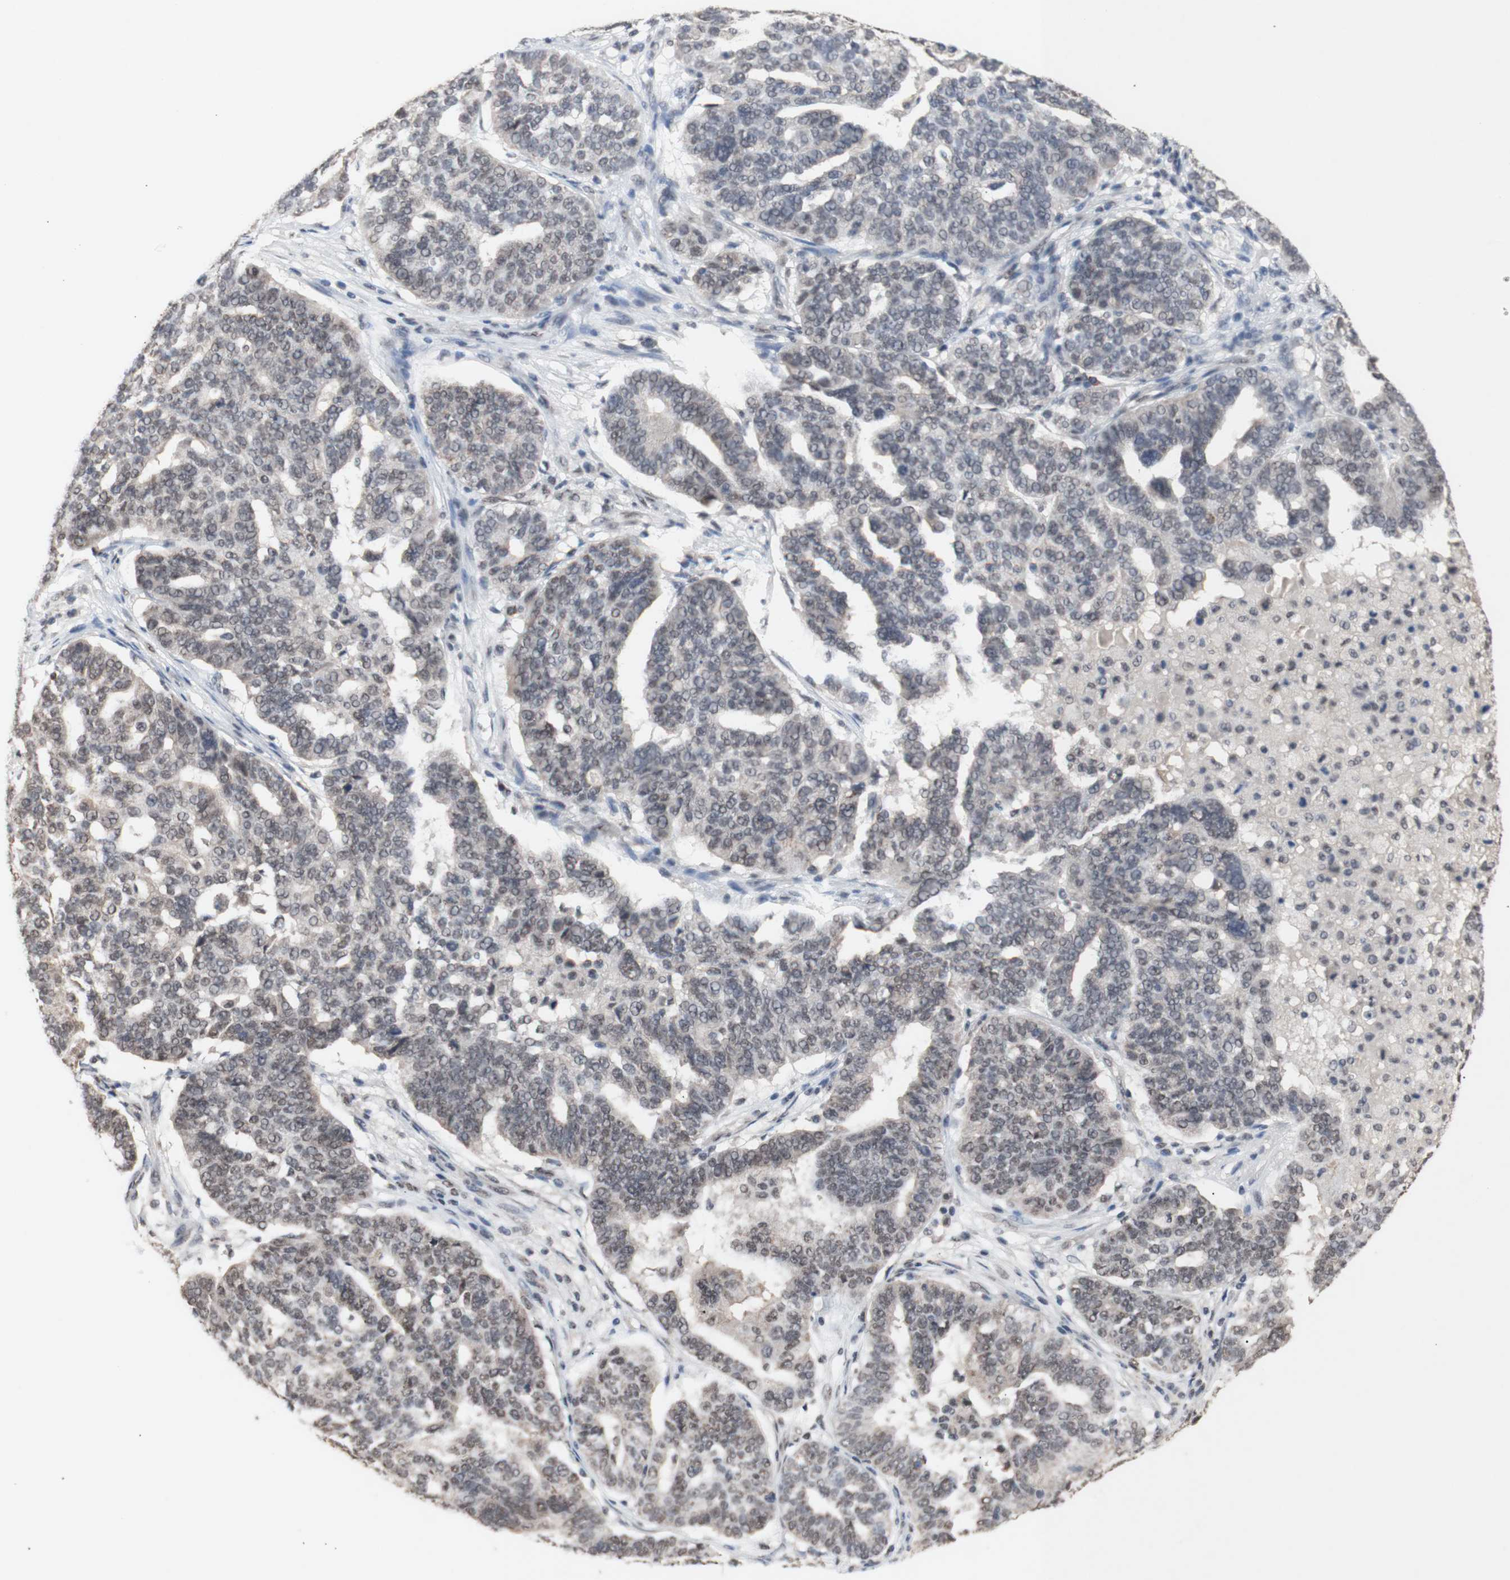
{"staining": {"intensity": "weak", "quantity": ">75%", "location": "nuclear"}, "tissue": "ovarian cancer", "cell_type": "Tumor cells", "image_type": "cancer", "snomed": [{"axis": "morphology", "description": "Cystadenocarcinoma, serous, NOS"}, {"axis": "topography", "description": "Ovary"}], "caption": "High-power microscopy captured an immunohistochemistry (IHC) micrograph of serous cystadenocarcinoma (ovarian), revealing weak nuclear expression in approximately >75% of tumor cells.", "gene": "SFPQ", "patient": {"sex": "female", "age": 59}}